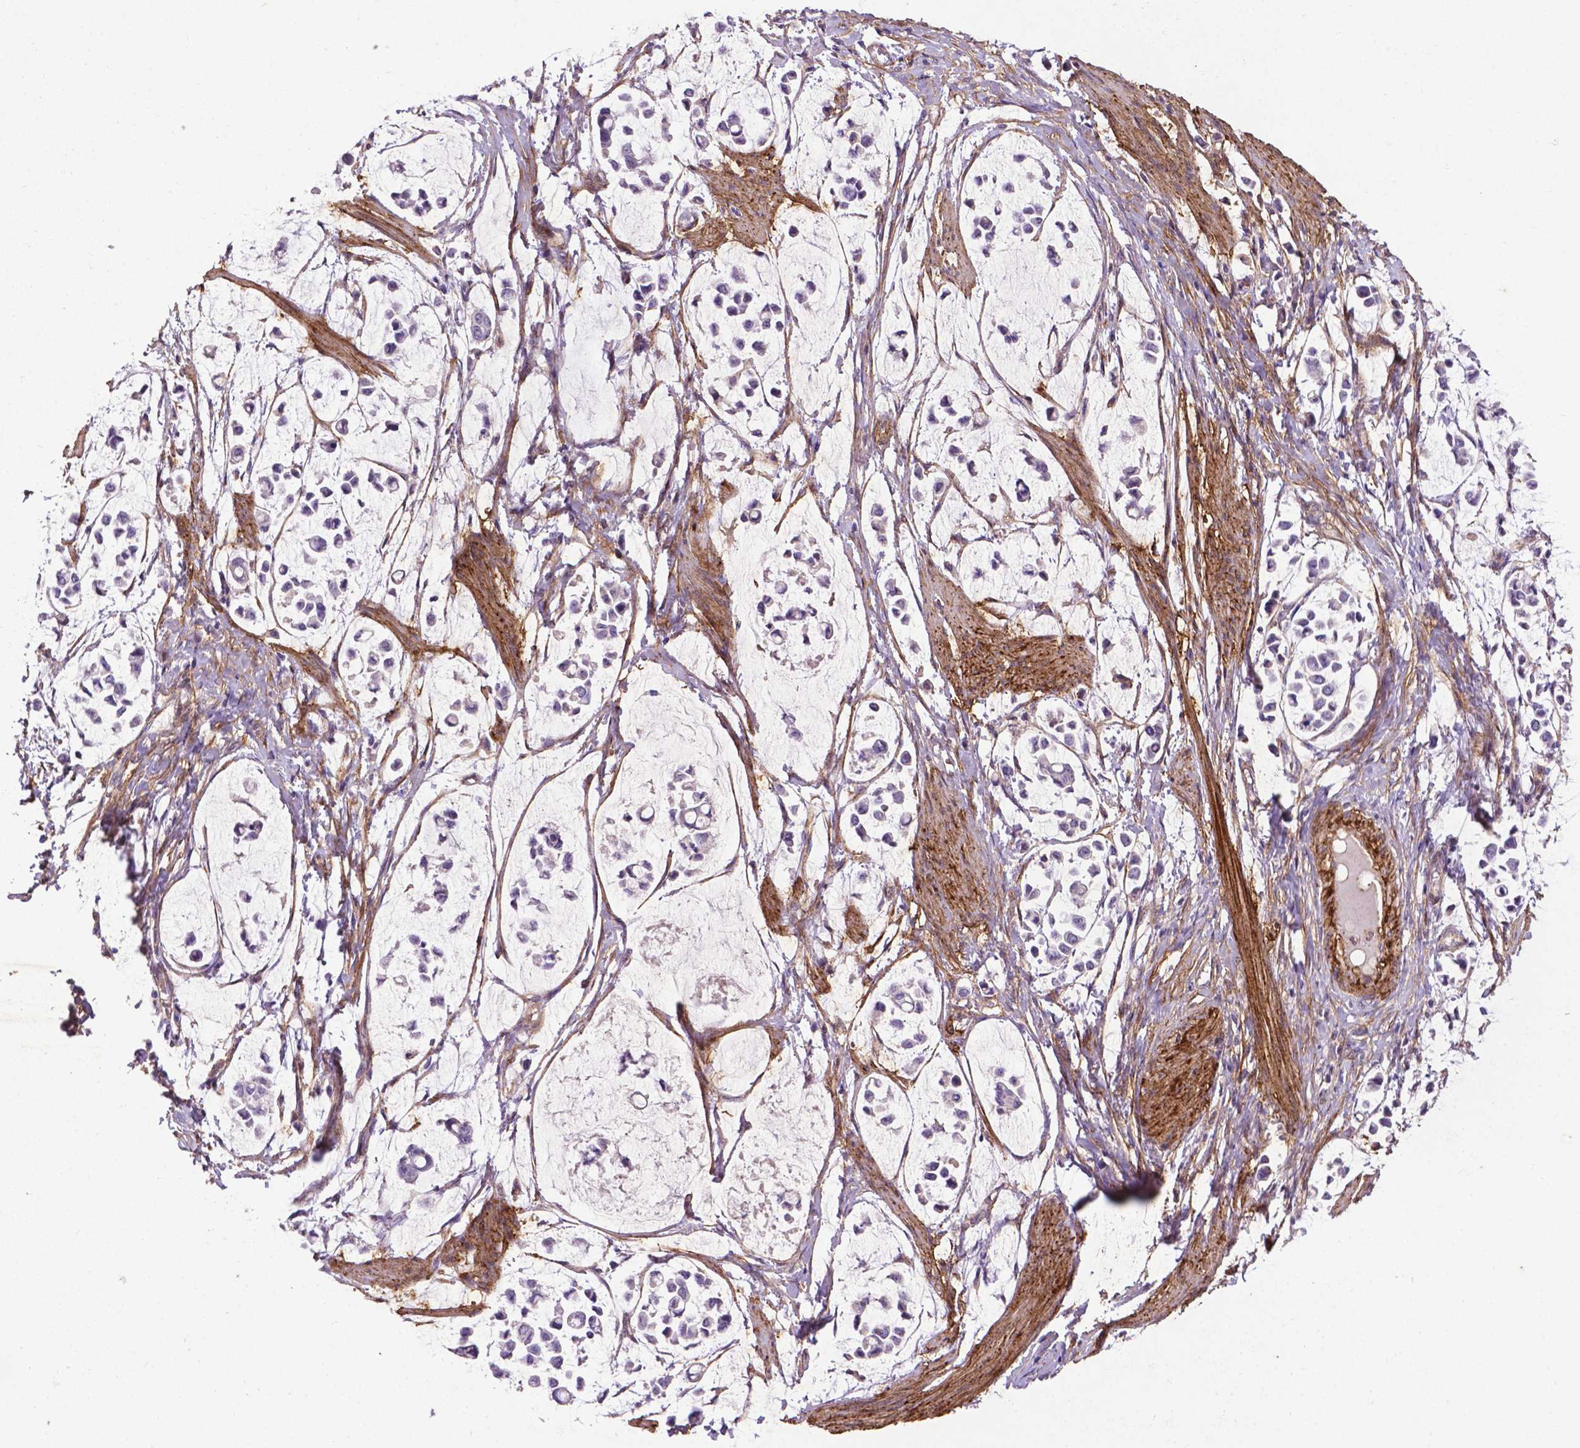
{"staining": {"intensity": "weak", "quantity": "<25%", "location": "cytoplasmic/membranous"}, "tissue": "stomach cancer", "cell_type": "Tumor cells", "image_type": "cancer", "snomed": [{"axis": "morphology", "description": "Adenocarcinoma, NOS"}, {"axis": "topography", "description": "Stomach"}], "caption": "The photomicrograph reveals no significant expression in tumor cells of stomach adenocarcinoma.", "gene": "RRAS", "patient": {"sex": "male", "age": 82}}